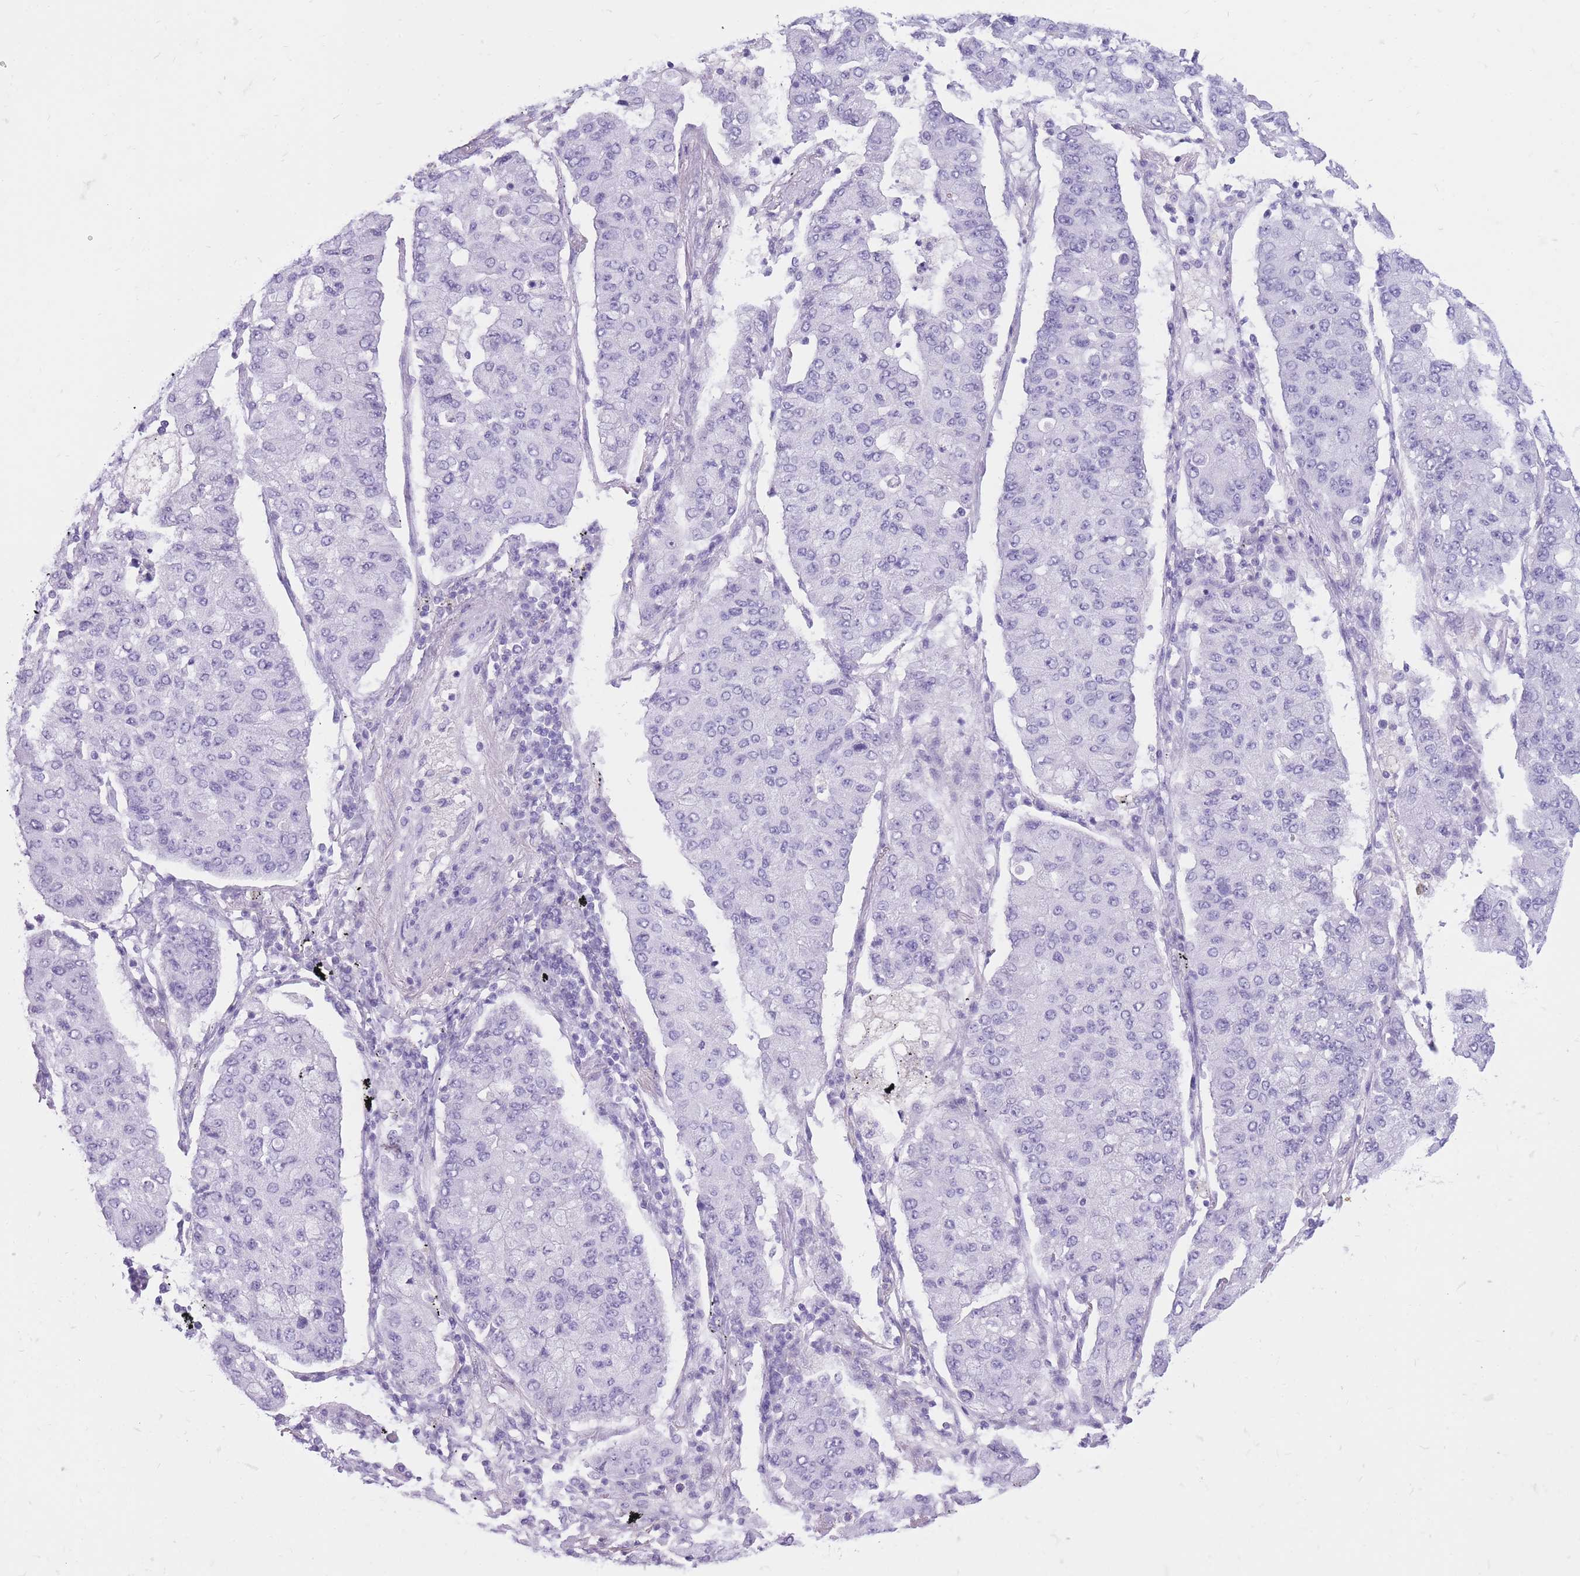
{"staining": {"intensity": "negative", "quantity": "none", "location": "none"}, "tissue": "lung cancer", "cell_type": "Tumor cells", "image_type": "cancer", "snomed": [{"axis": "morphology", "description": "Squamous cell carcinoma, NOS"}, {"axis": "topography", "description": "Lung"}], "caption": "Micrograph shows no protein positivity in tumor cells of lung squamous cell carcinoma tissue. The staining was performed using DAB (3,3'-diaminobenzidine) to visualize the protein expression in brown, while the nuclei were stained in blue with hematoxylin (Magnification: 20x).", "gene": "CYP21A2", "patient": {"sex": "male", "age": 74}}